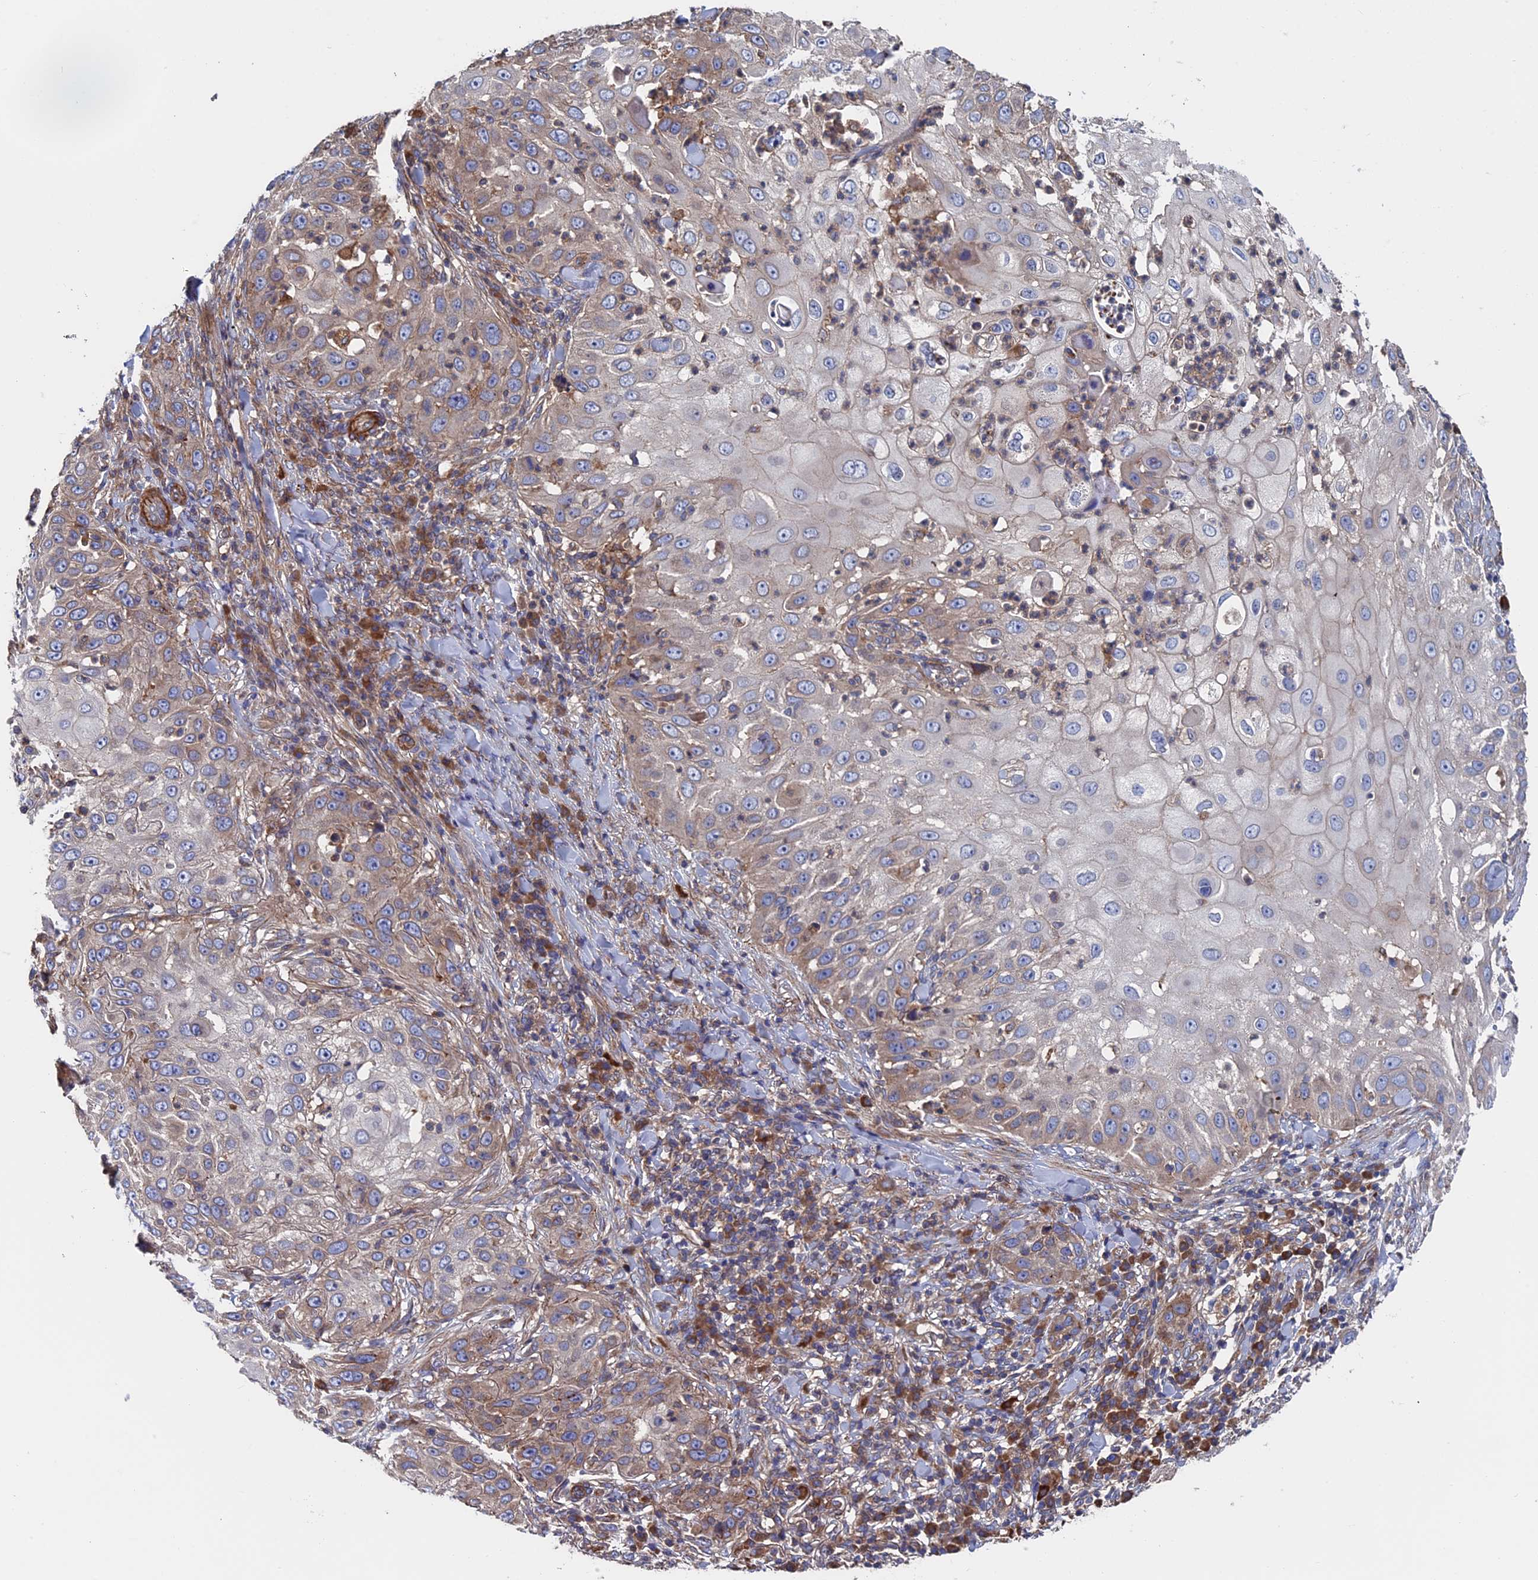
{"staining": {"intensity": "weak", "quantity": "25%-75%", "location": "cytoplasmic/membranous"}, "tissue": "skin cancer", "cell_type": "Tumor cells", "image_type": "cancer", "snomed": [{"axis": "morphology", "description": "Squamous cell carcinoma, NOS"}, {"axis": "topography", "description": "Skin"}], "caption": "The immunohistochemical stain highlights weak cytoplasmic/membranous expression in tumor cells of squamous cell carcinoma (skin) tissue.", "gene": "DNAJC3", "patient": {"sex": "female", "age": 44}}